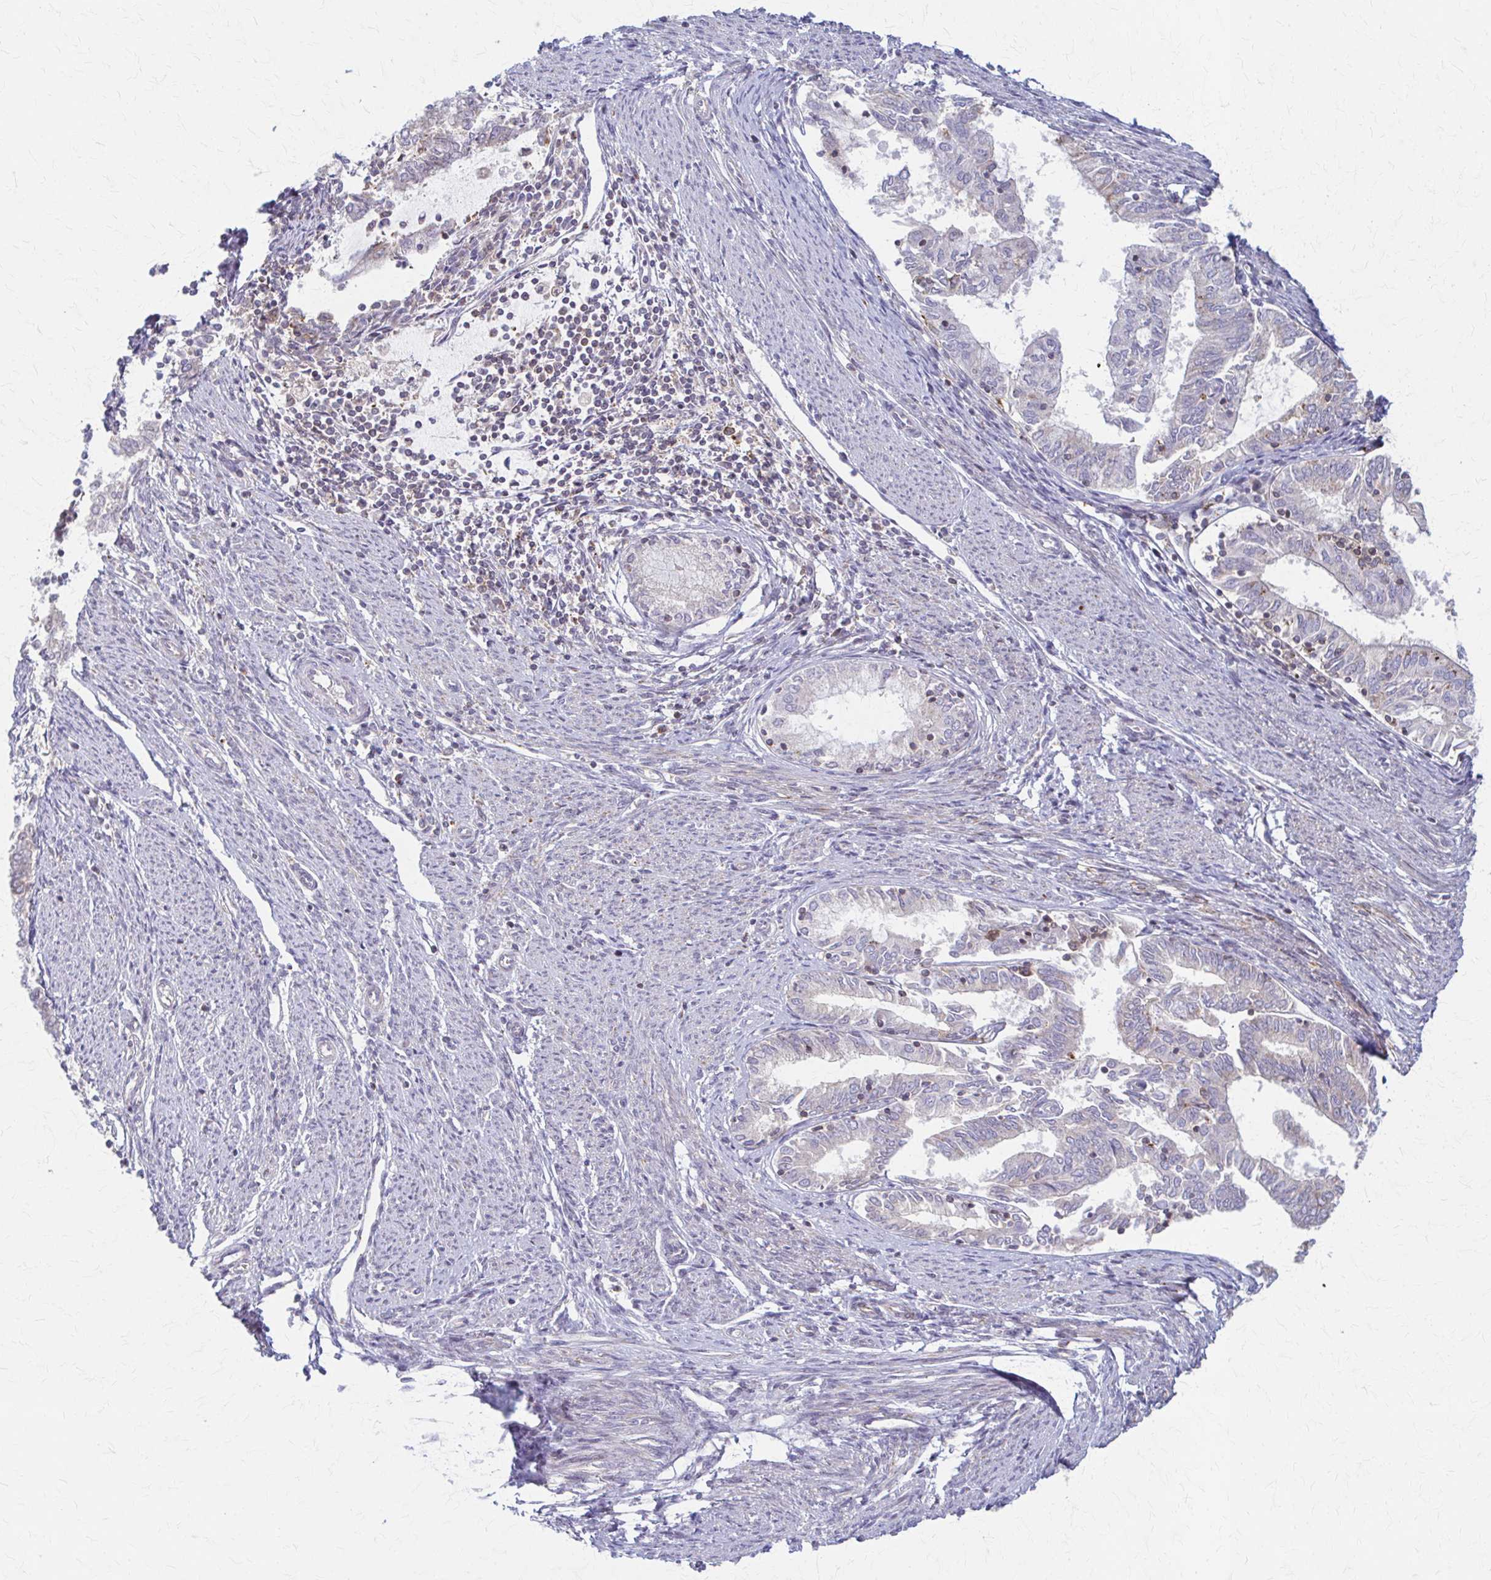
{"staining": {"intensity": "negative", "quantity": "none", "location": "none"}, "tissue": "endometrial cancer", "cell_type": "Tumor cells", "image_type": "cancer", "snomed": [{"axis": "morphology", "description": "Adenocarcinoma, NOS"}, {"axis": "topography", "description": "Endometrium"}], "caption": "IHC histopathology image of adenocarcinoma (endometrial) stained for a protein (brown), which displays no staining in tumor cells.", "gene": "ARHGAP35", "patient": {"sex": "female", "age": 79}}